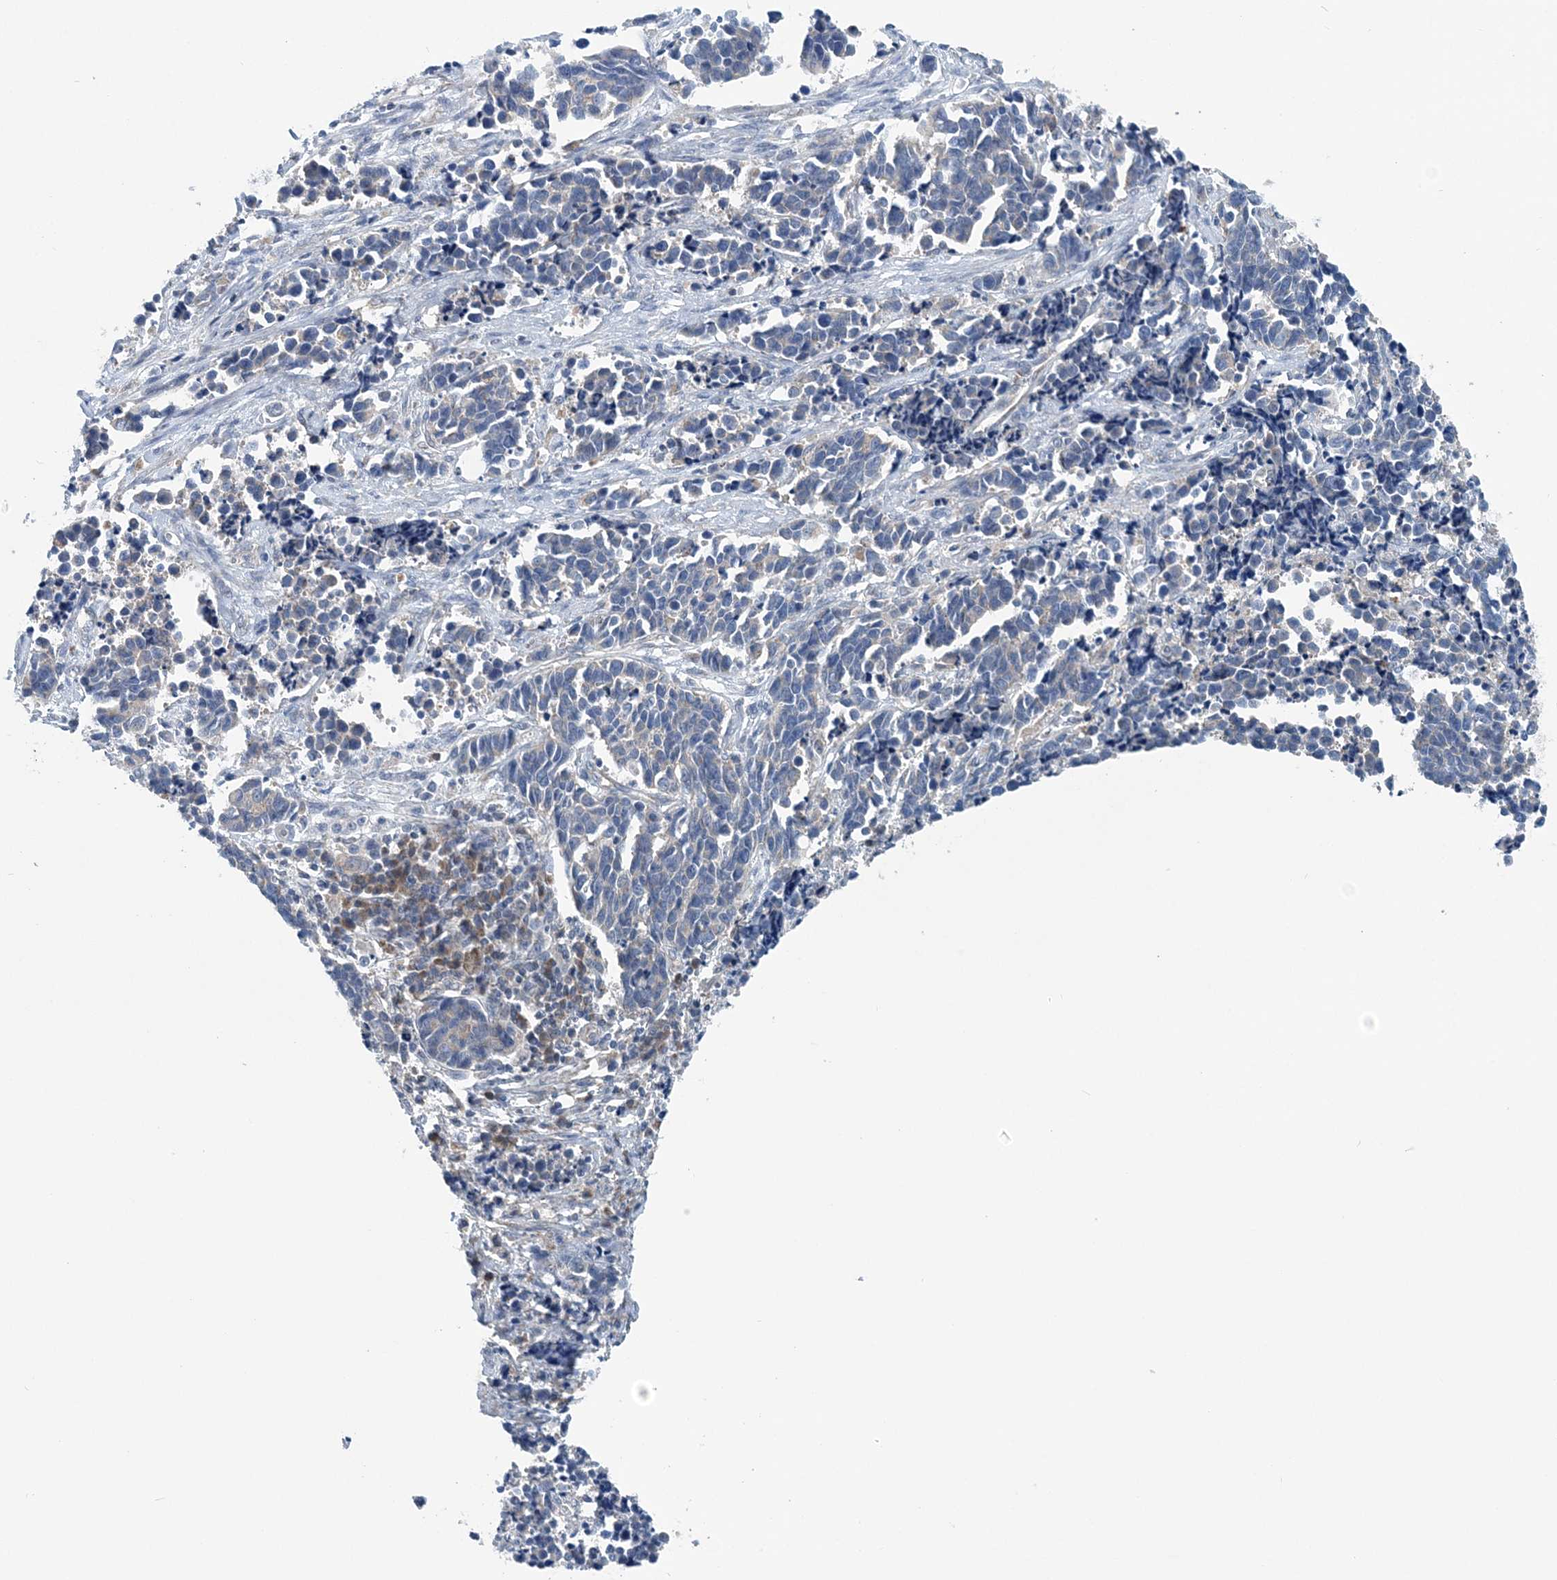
{"staining": {"intensity": "negative", "quantity": "none", "location": "none"}, "tissue": "cervical cancer", "cell_type": "Tumor cells", "image_type": "cancer", "snomed": [{"axis": "morphology", "description": "Normal tissue, NOS"}, {"axis": "morphology", "description": "Squamous cell carcinoma, NOS"}, {"axis": "topography", "description": "Cervix"}], "caption": "Tumor cells show no significant protein positivity in squamous cell carcinoma (cervical).", "gene": "COPE", "patient": {"sex": "female", "age": 35}}